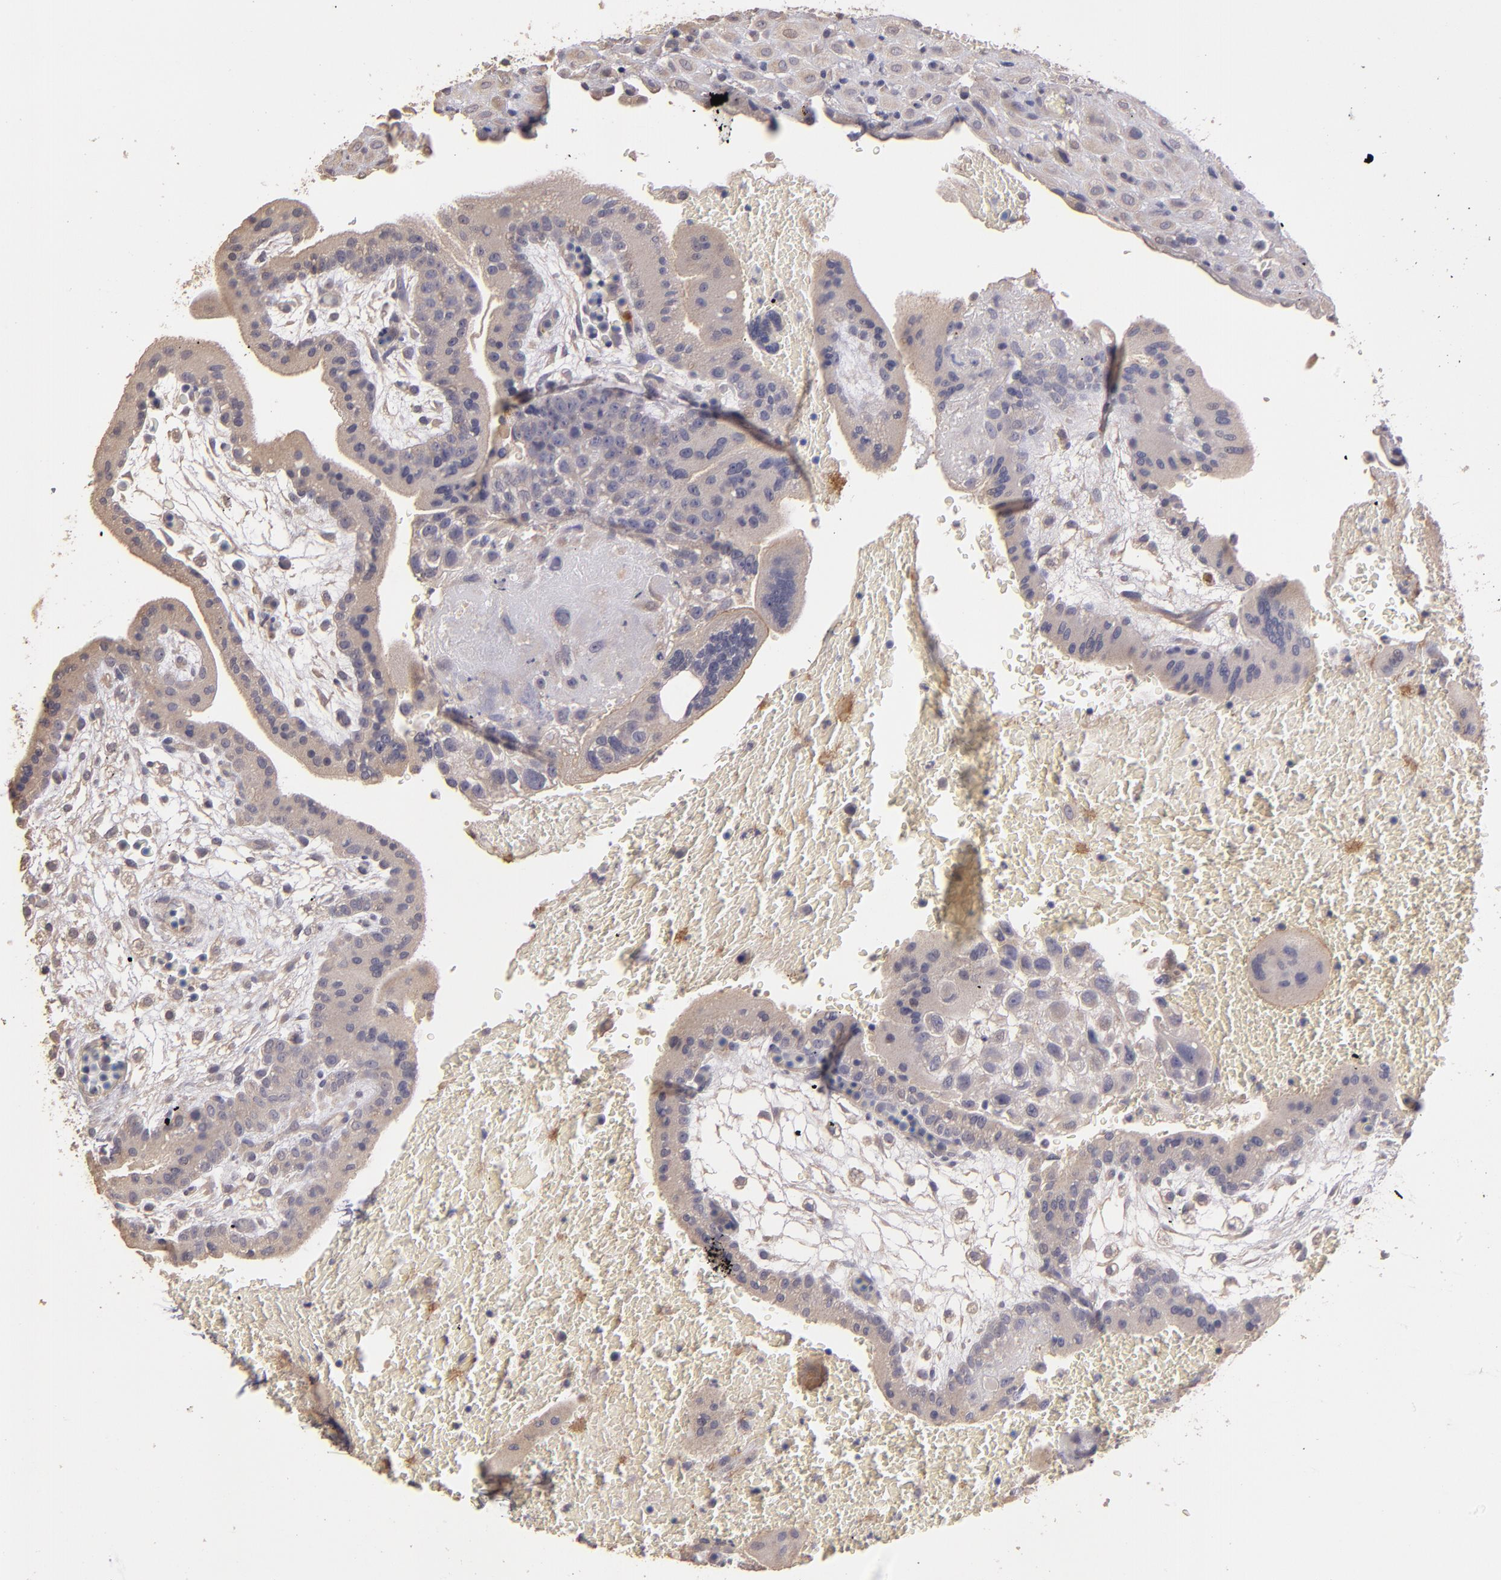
{"staining": {"intensity": "weak", "quantity": "25%-75%", "location": "cytoplasmic/membranous"}, "tissue": "placenta", "cell_type": "Decidual cells", "image_type": "normal", "snomed": [{"axis": "morphology", "description": "Normal tissue, NOS"}, {"axis": "topography", "description": "Placenta"}], "caption": "IHC (DAB (3,3'-diaminobenzidine)) staining of benign placenta displays weak cytoplasmic/membranous protein positivity in about 25%-75% of decidual cells. The protein of interest is stained brown, and the nuclei are stained in blue (DAB (3,3'-diaminobenzidine) IHC with brightfield microscopy, high magnification).", "gene": "GNAZ", "patient": {"sex": "female", "age": 35}}